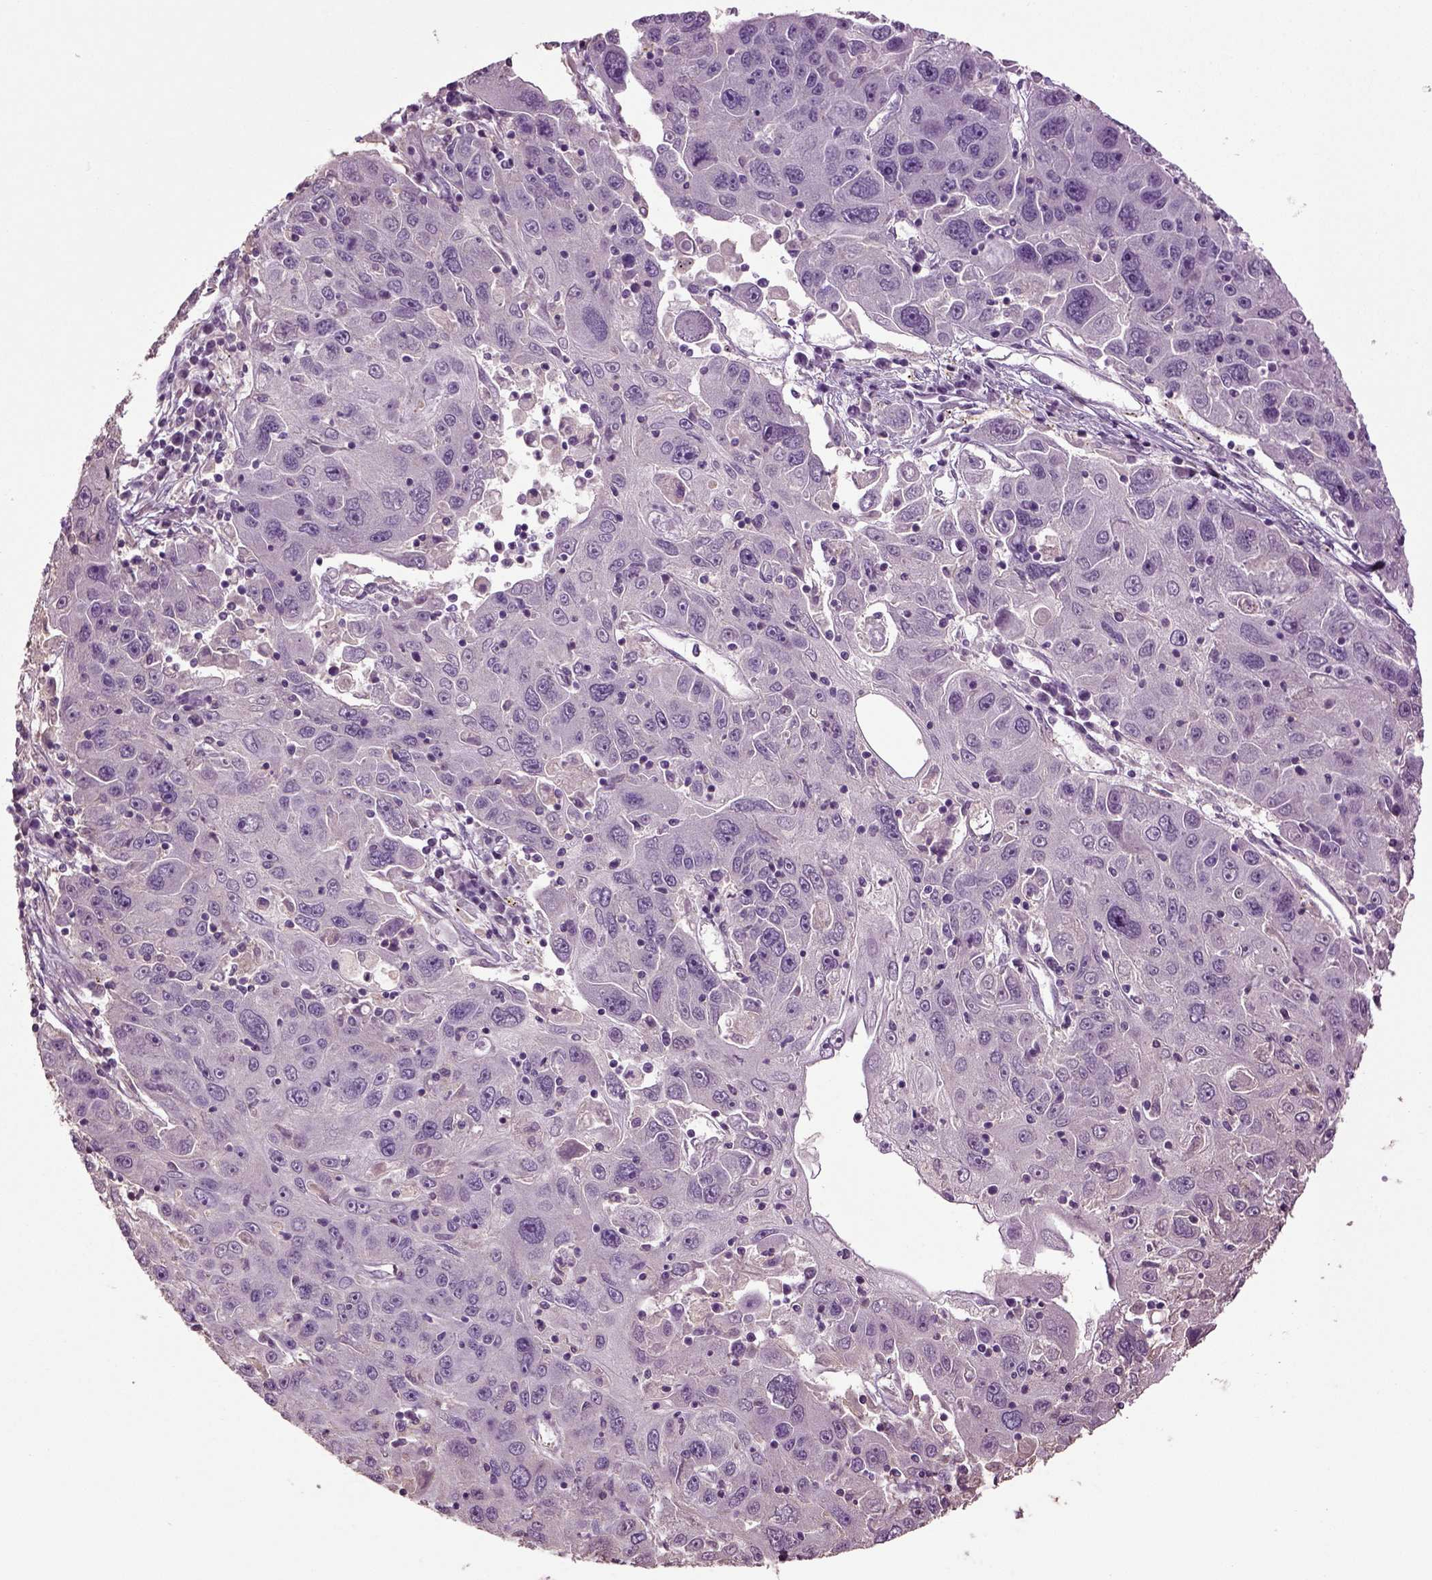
{"staining": {"intensity": "negative", "quantity": "none", "location": "none"}, "tissue": "stomach cancer", "cell_type": "Tumor cells", "image_type": "cancer", "snomed": [{"axis": "morphology", "description": "Adenocarcinoma, NOS"}, {"axis": "topography", "description": "Stomach"}], "caption": "DAB immunohistochemical staining of stomach cancer demonstrates no significant staining in tumor cells. (IHC, brightfield microscopy, high magnification).", "gene": "DEFB118", "patient": {"sex": "male", "age": 56}}